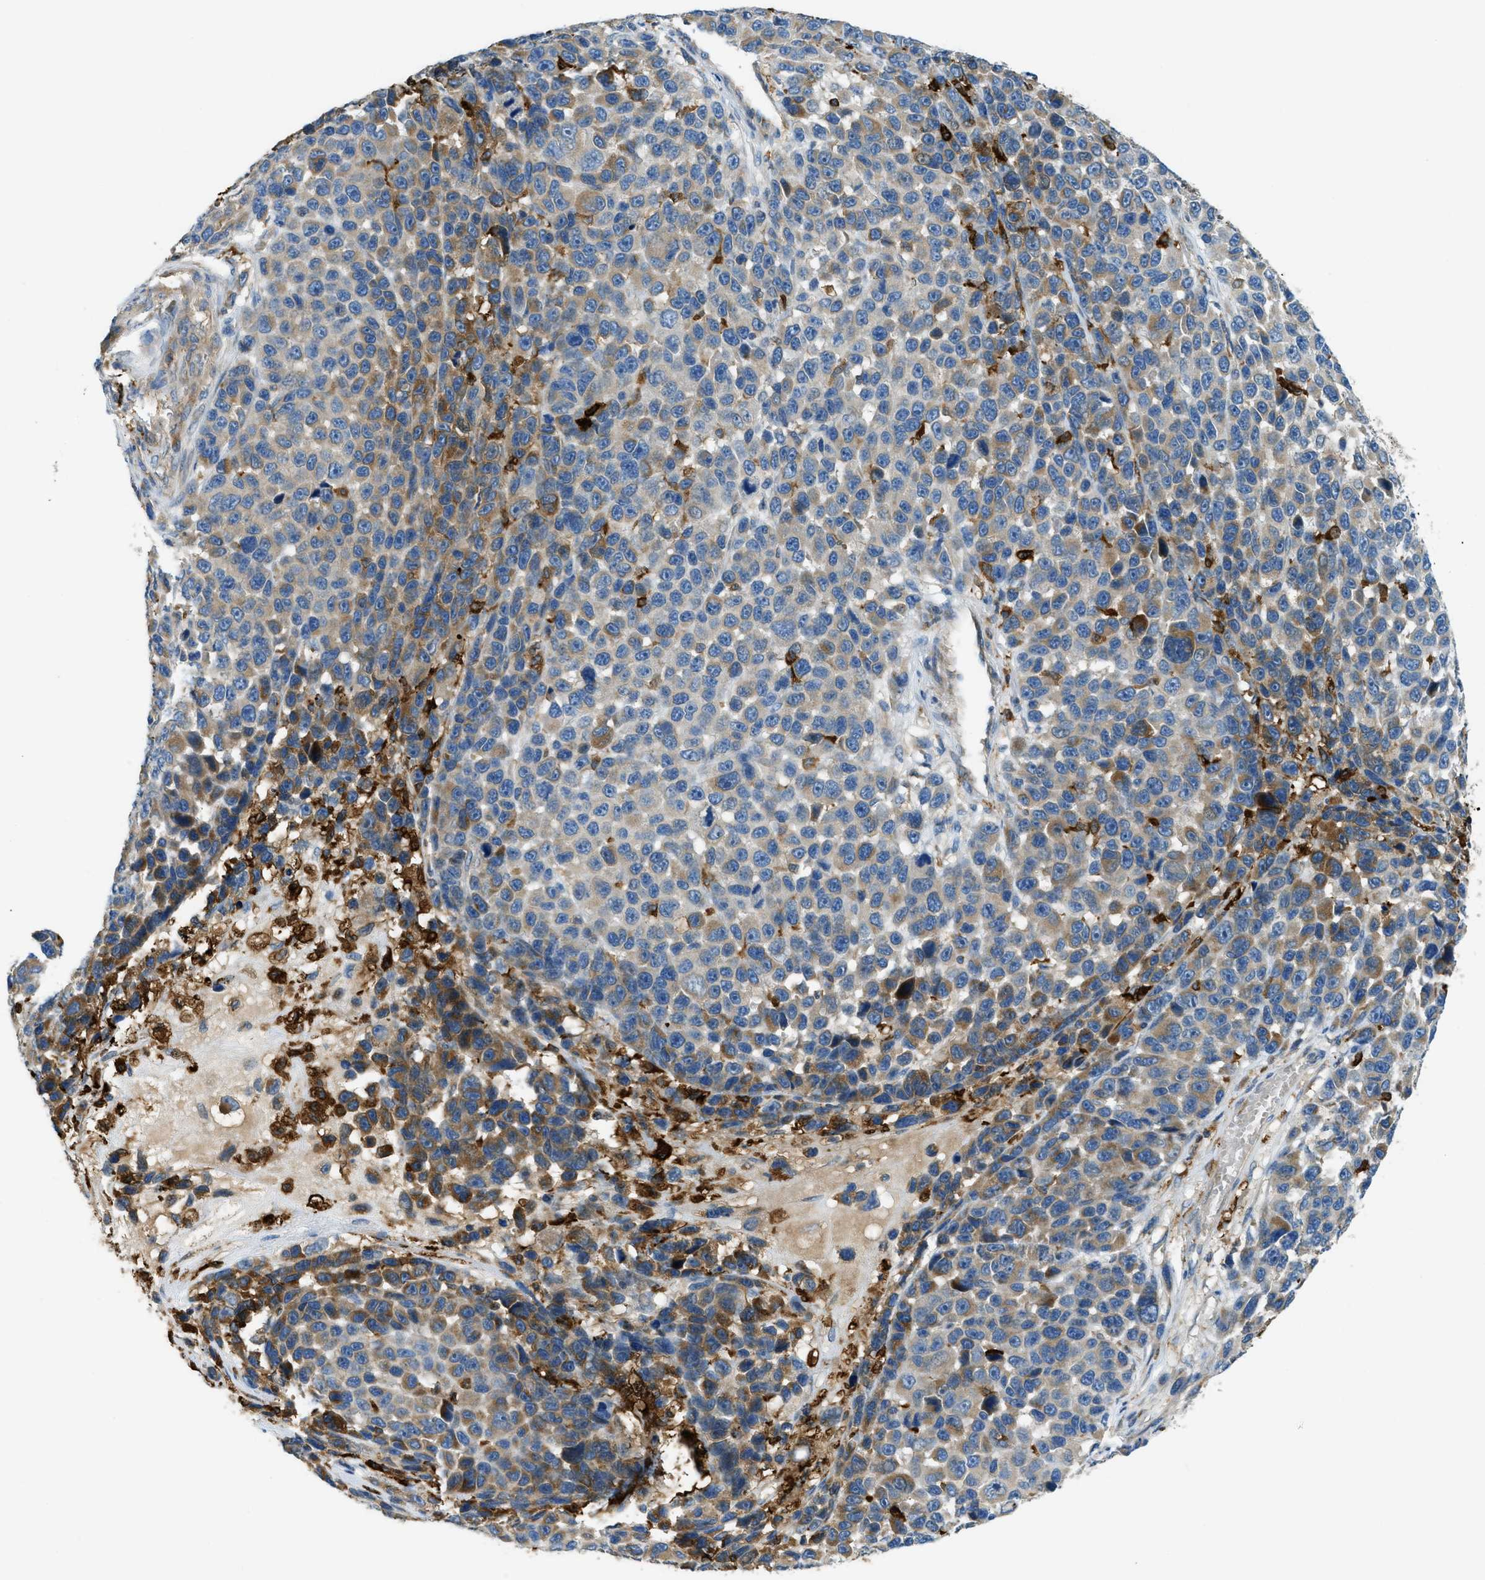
{"staining": {"intensity": "moderate", "quantity": "<25%", "location": "cytoplasmic/membranous"}, "tissue": "melanoma", "cell_type": "Tumor cells", "image_type": "cancer", "snomed": [{"axis": "morphology", "description": "Malignant melanoma, NOS"}, {"axis": "topography", "description": "Skin"}], "caption": "A brown stain shows moderate cytoplasmic/membranous staining of a protein in malignant melanoma tumor cells.", "gene": "RFFL", "patient": {"sex": "male", "age": 53}}